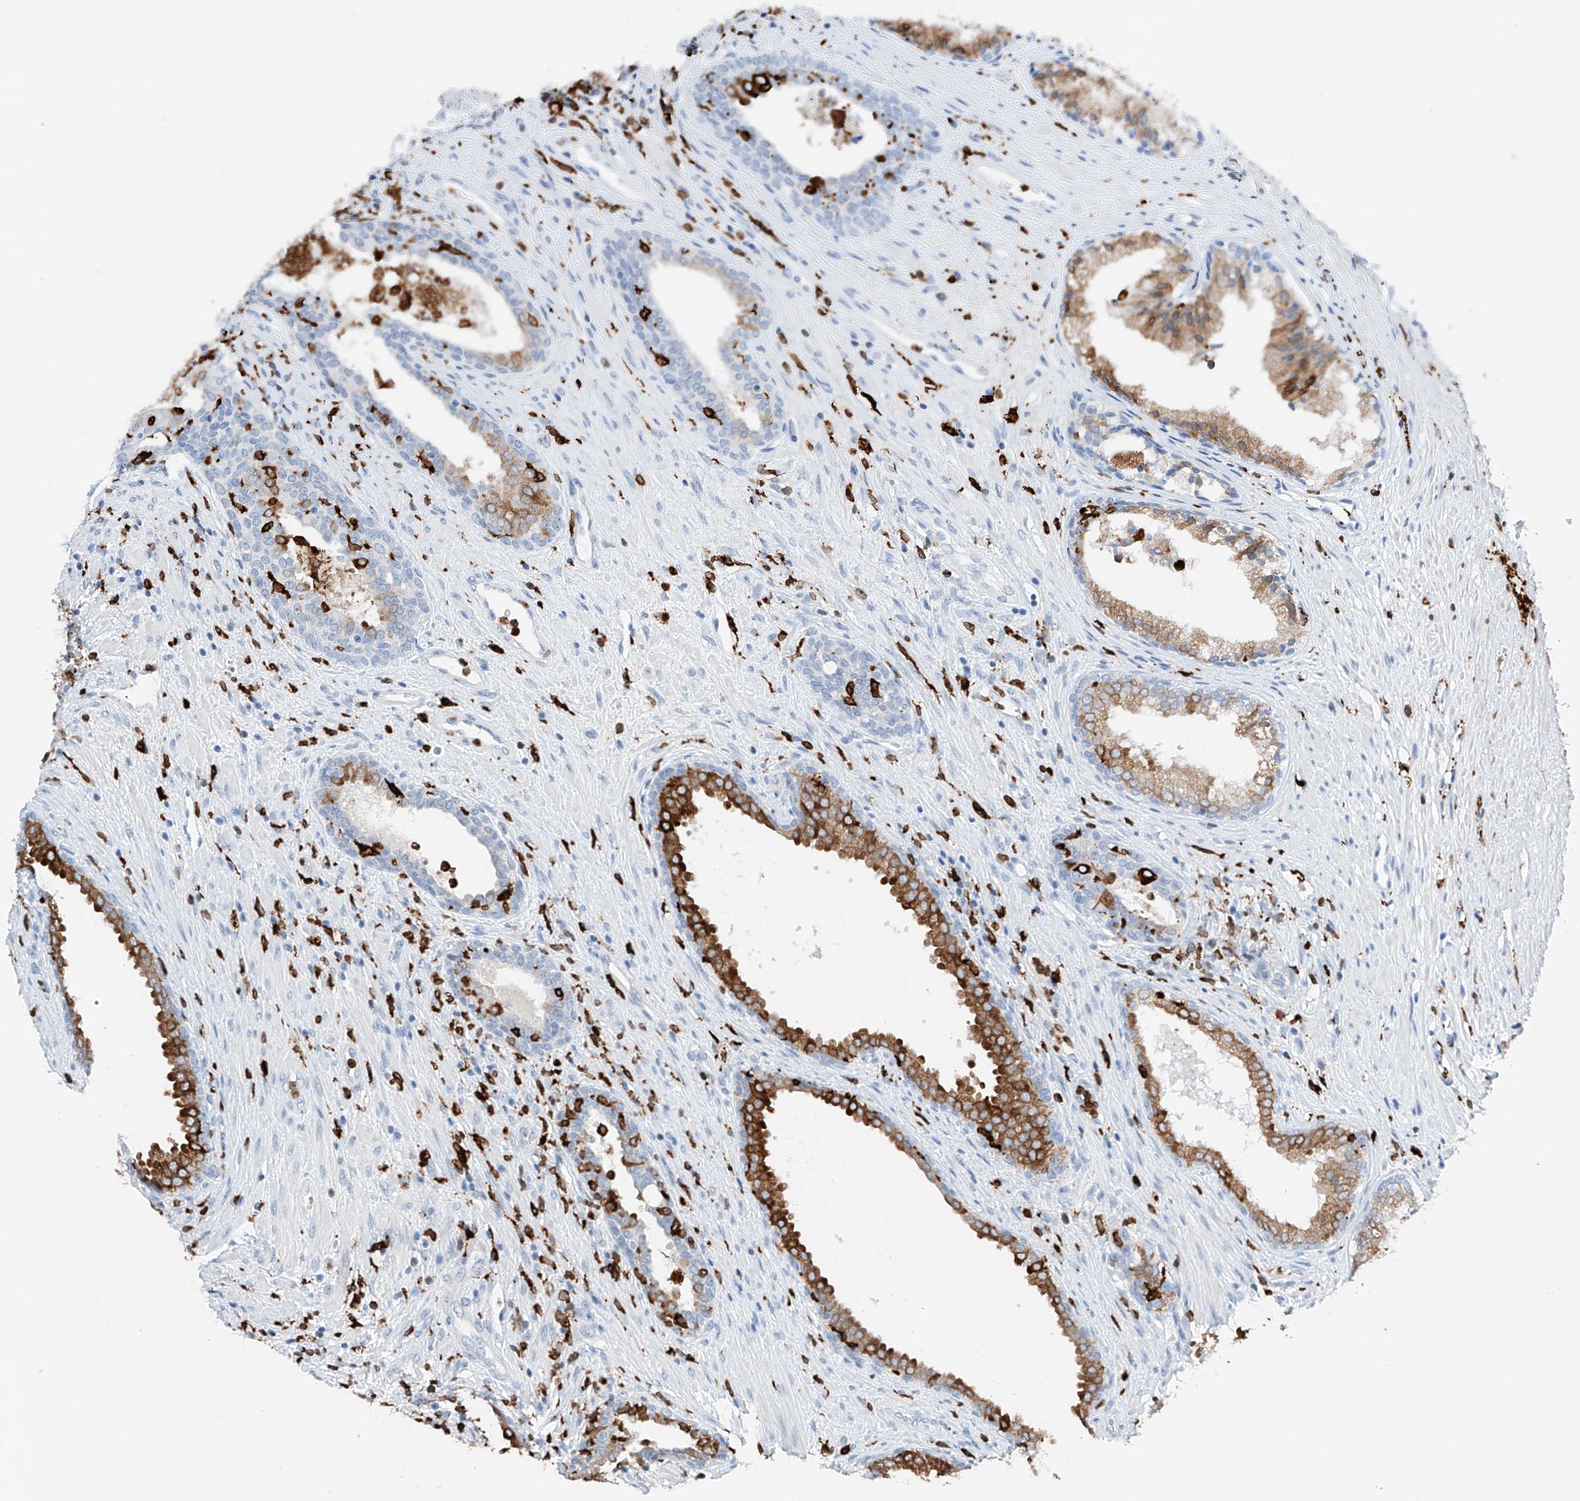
{"staining": {"intensity": "moderate", "quantity": "25%-75%", "location": "cytoplasmic/membranous"}, "tissue": "prostate", "cell_type": "Glandular cells", "image_type": "normal", "snomed": [{"axis": "morphology", "description": "Normal tissue, NOS"}, {"axis": "topography", "description": "Prostate"}], "caption": "This is an image of immunohistochemistry (IHC) staining of unremarkable prostate, which shows moderate expression in the cytoplasmic/membranous of glandular cells.", "gene": "TBXAS1", "patient": {"sex": "male", "age": 76}}